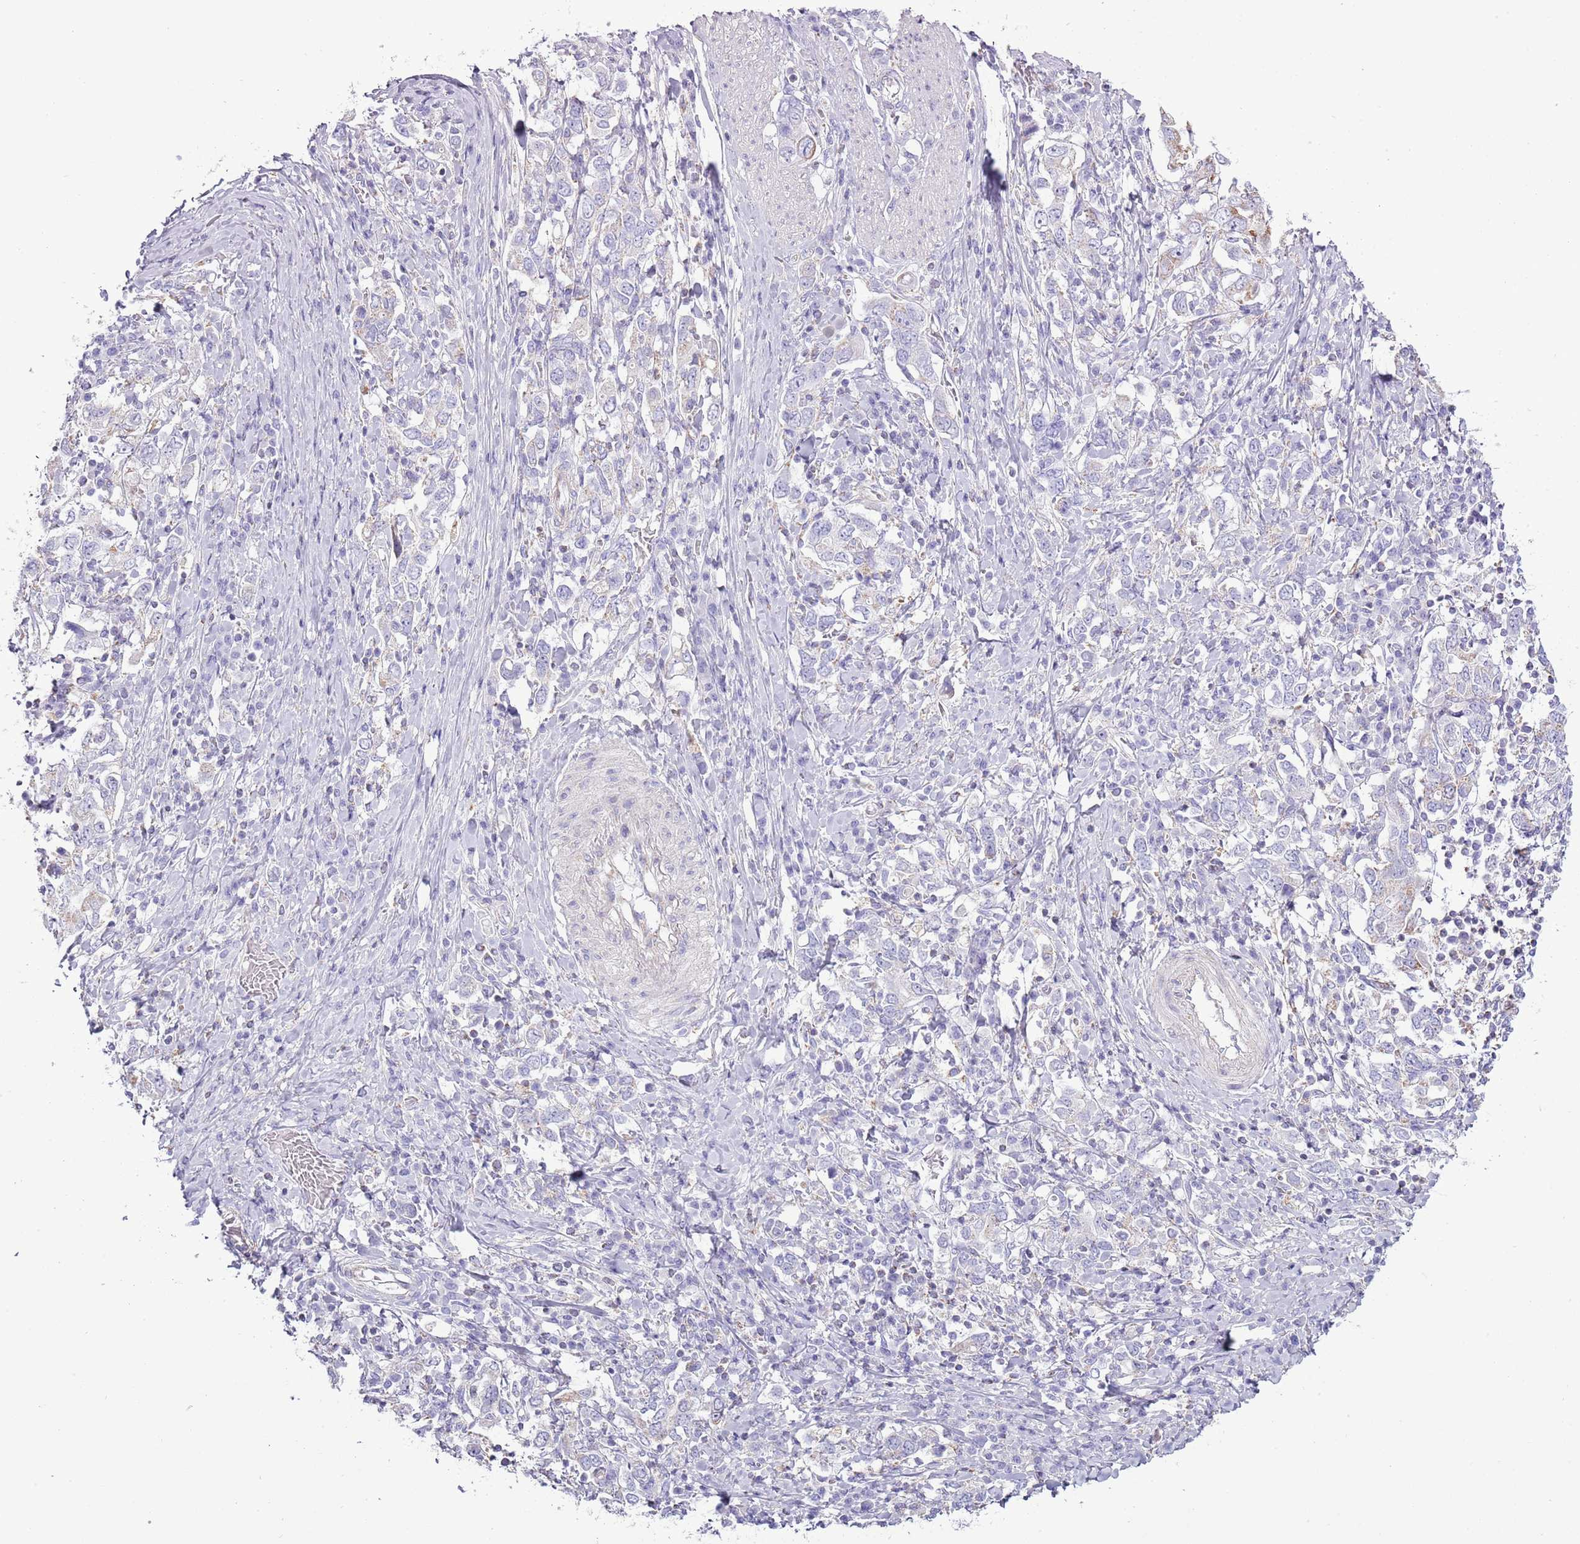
{"staining": {"intensity": "negative", "quantity": "none", "location": "none"}, "tissue": "stomach cancer", "cell_type": "Tumor cells", "image_type": "cancer", "snomed": [{"axis": "morphology", "description": "Adenocarcinoma, NOS"}, {"axis": "topography", "description": "Stomach, upper"}, {"axis": "topography", "description": "Stomach"}], "caption": "Stomach cancer (adenocarcinoma) stained for a protein using immunohistochemistry reveals no positivity tumor cells.", "gene": "SLC23A1", "patient": {"sex": "male", "age": 62}}